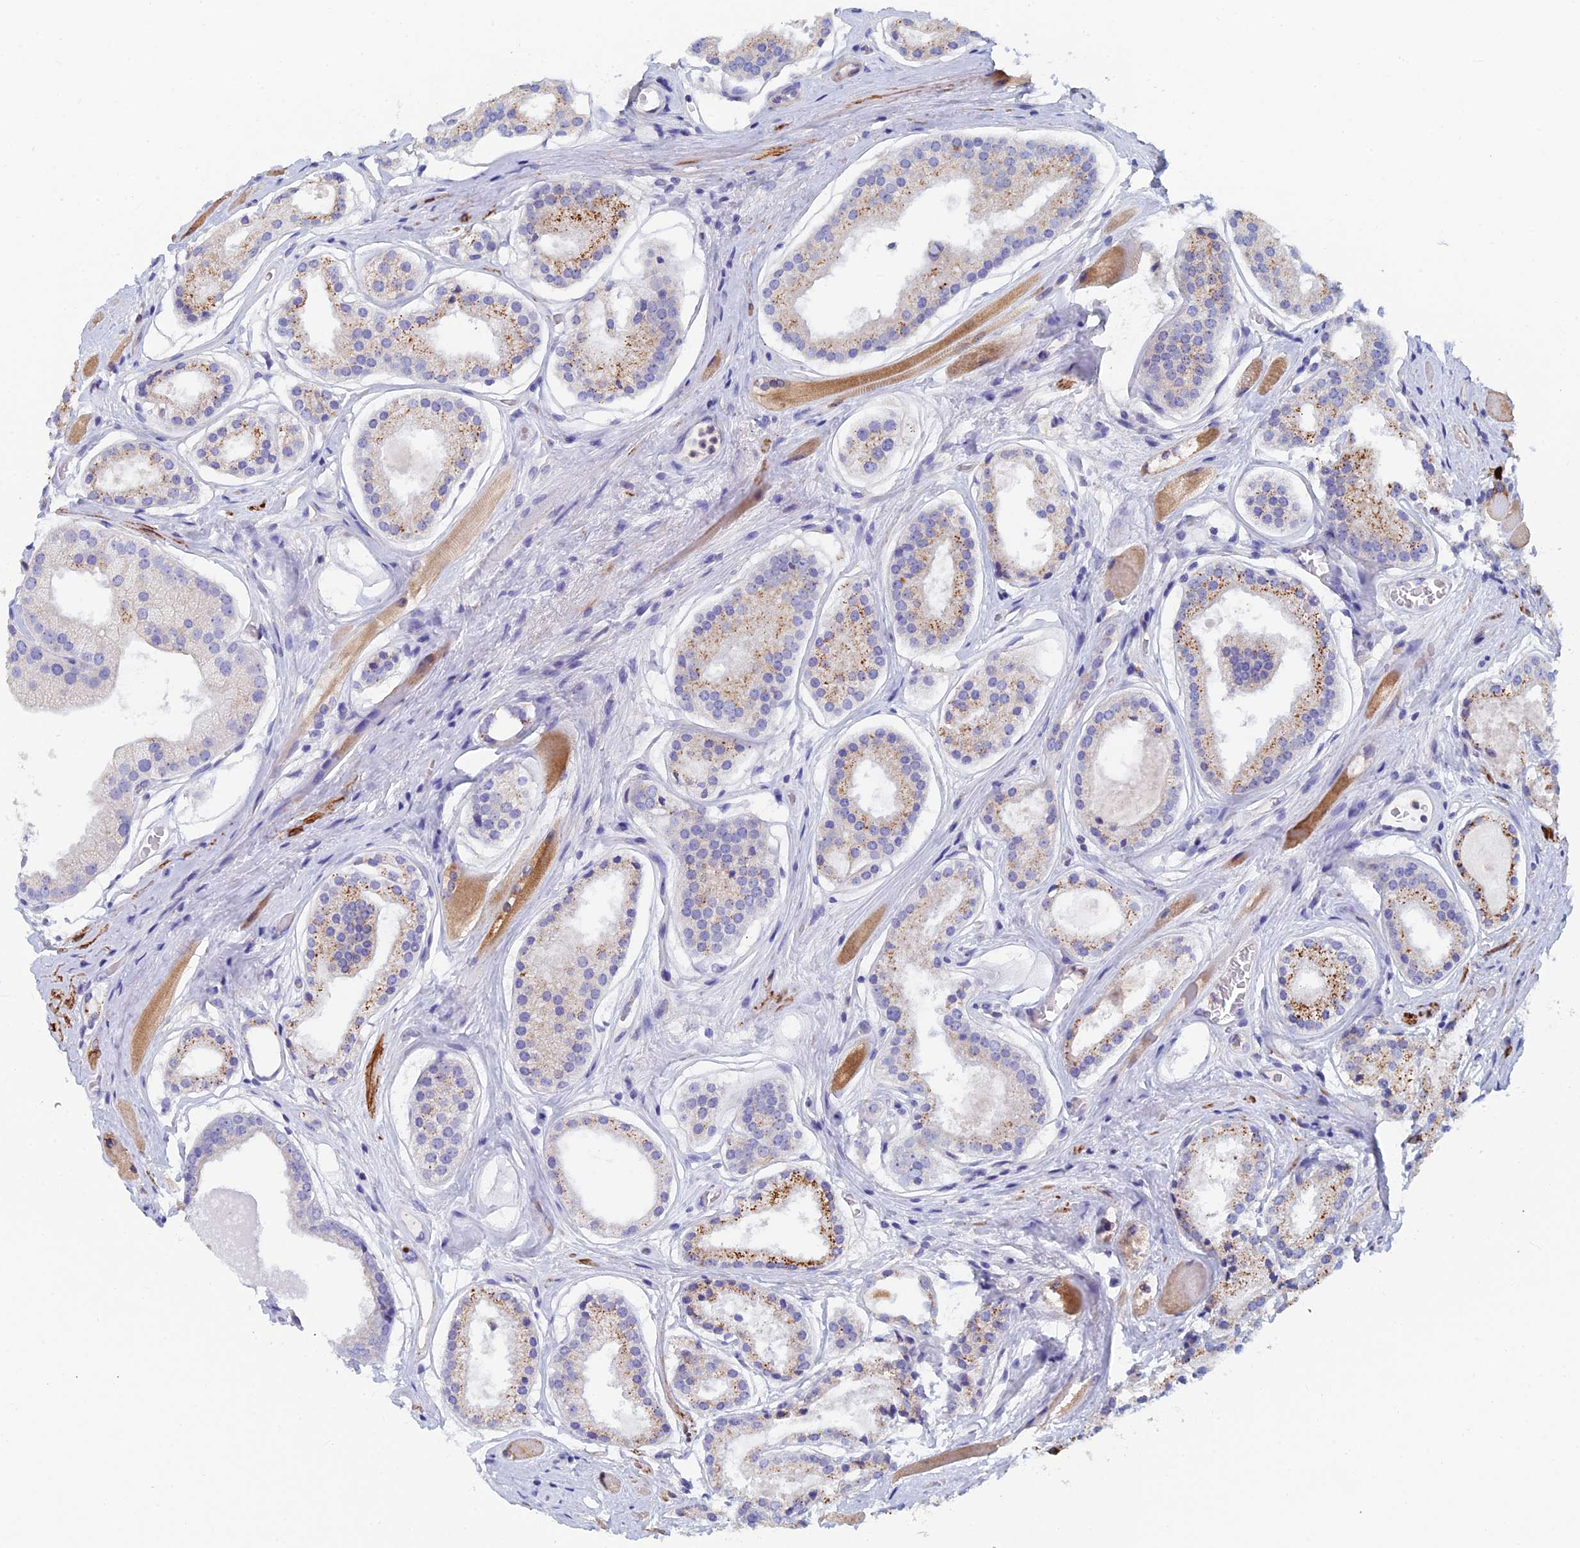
{"staining": {"intensity": "moderate", "quantity": "25%-75%", "location": "cytoplasmic/membranous"}, "tissue": "prostate cancer", "cell_type": "Tumor cells", "image_type": "cancer", "snomed": [{"axis": "morphology", "description": "Adenocarcinoma, High grade"}, {"axis": "topography", "description": "Prostate"}], "caption": "Immunohistochemistry (IHC) histopathology image of human high-grade adenocarcinoma (prostate) stained for a protein (brown), which exhibits medium levels of moderate cytoplasmic/membranous staining in approximately 25%-75% of tumor cells.", "gene": "PCDHA8", "patient": {"sex": "male", "age": 67}}